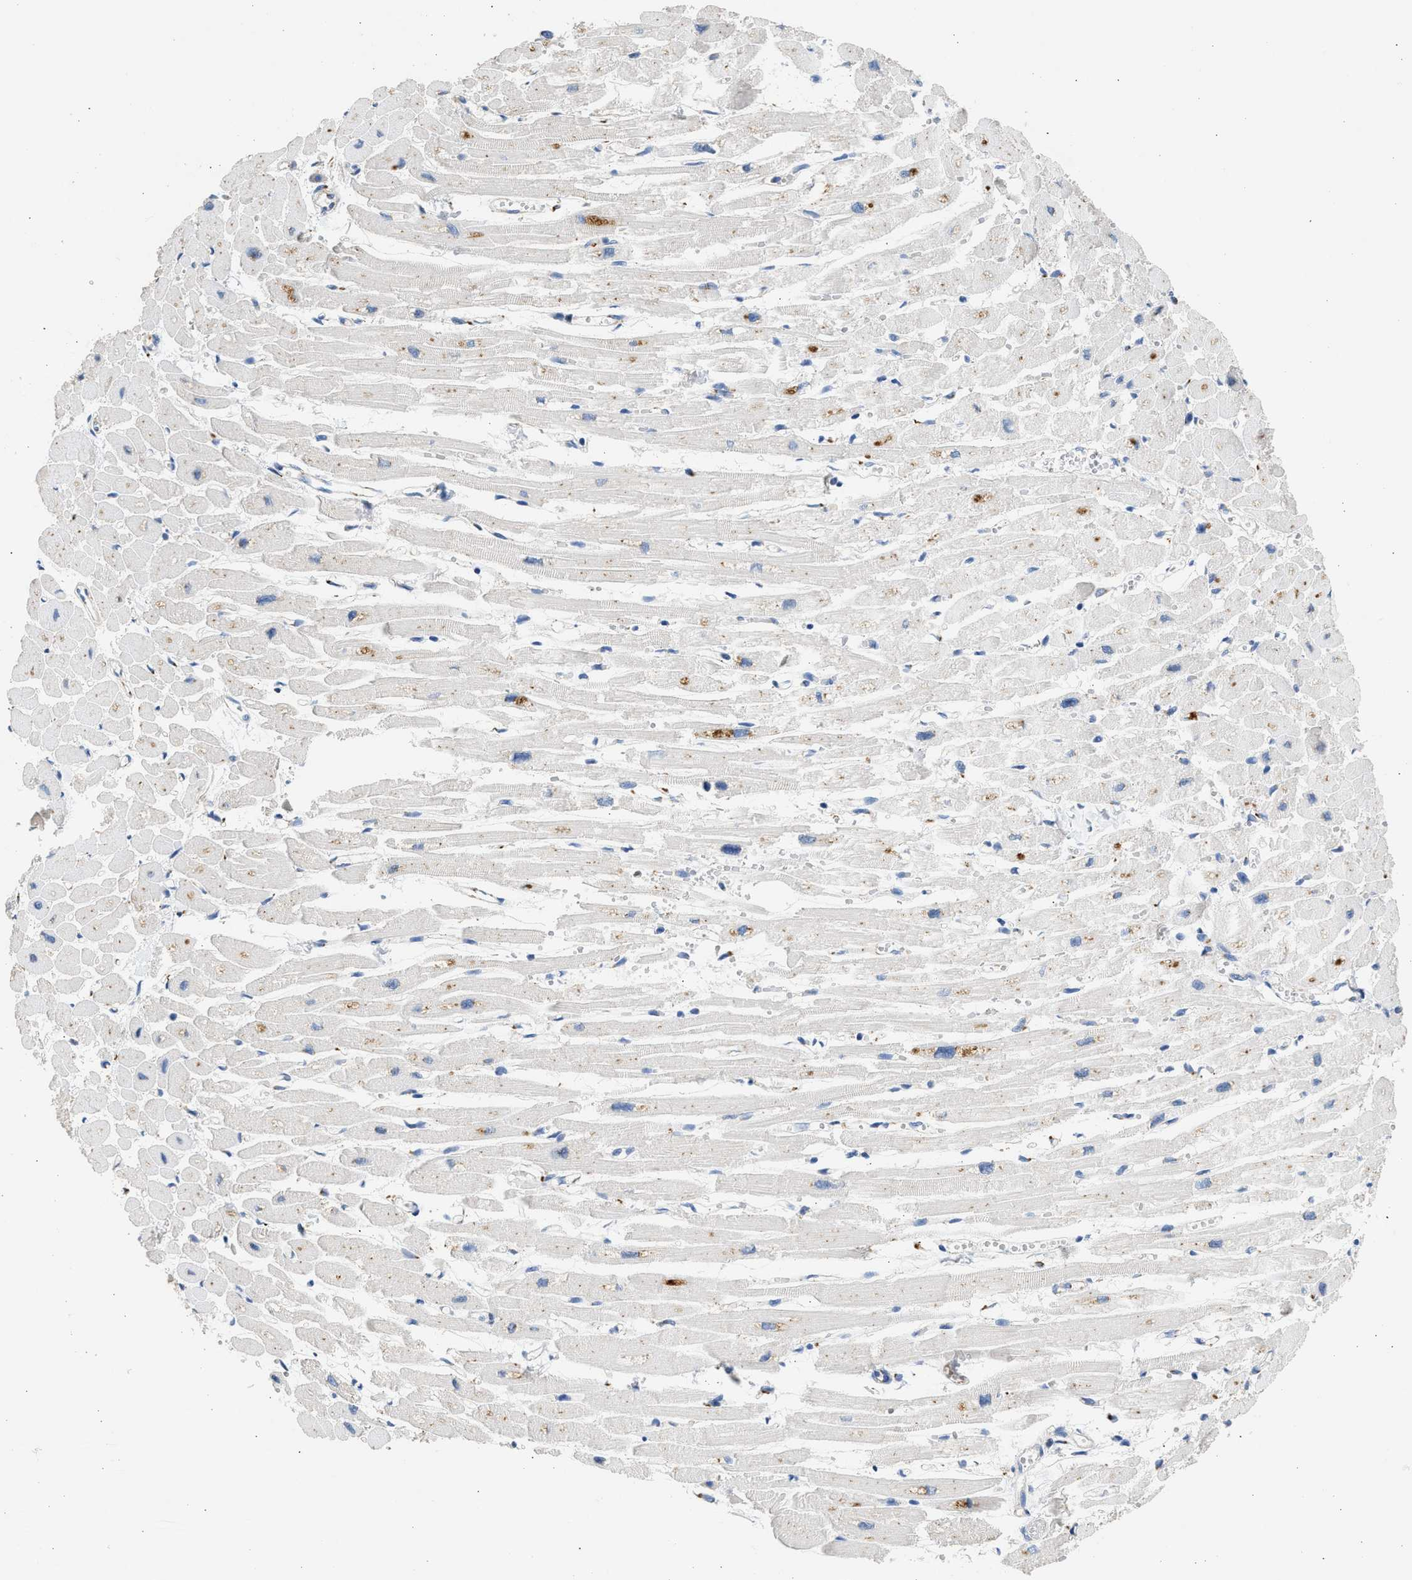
{"staining": {"intensity": "moderate", "quantity": "<25%", "location": "cytoplasmic/membranous"}, "tissue": "heart muscle", "cell_type": "Cardiomyocytes", "image_type": "normal", "snomed": [{"axis": "morphology", "description": "Normal tissue, NOS"}, {"axis": "topography", "description": "Heart"}], "caption": "Cardiomyocytes exhibit moderate cytoplasmic/membranous positivity in about <25% of cells in normal heart muscle. The staining is performed using DAB (3,3'-diaminobenzidine) brown chromogen to label protein expression. The nuclei are counter-stained blue using hematoxylin.", "gene": "IPO8", "patient": {"sex": "female", "age": 54}}